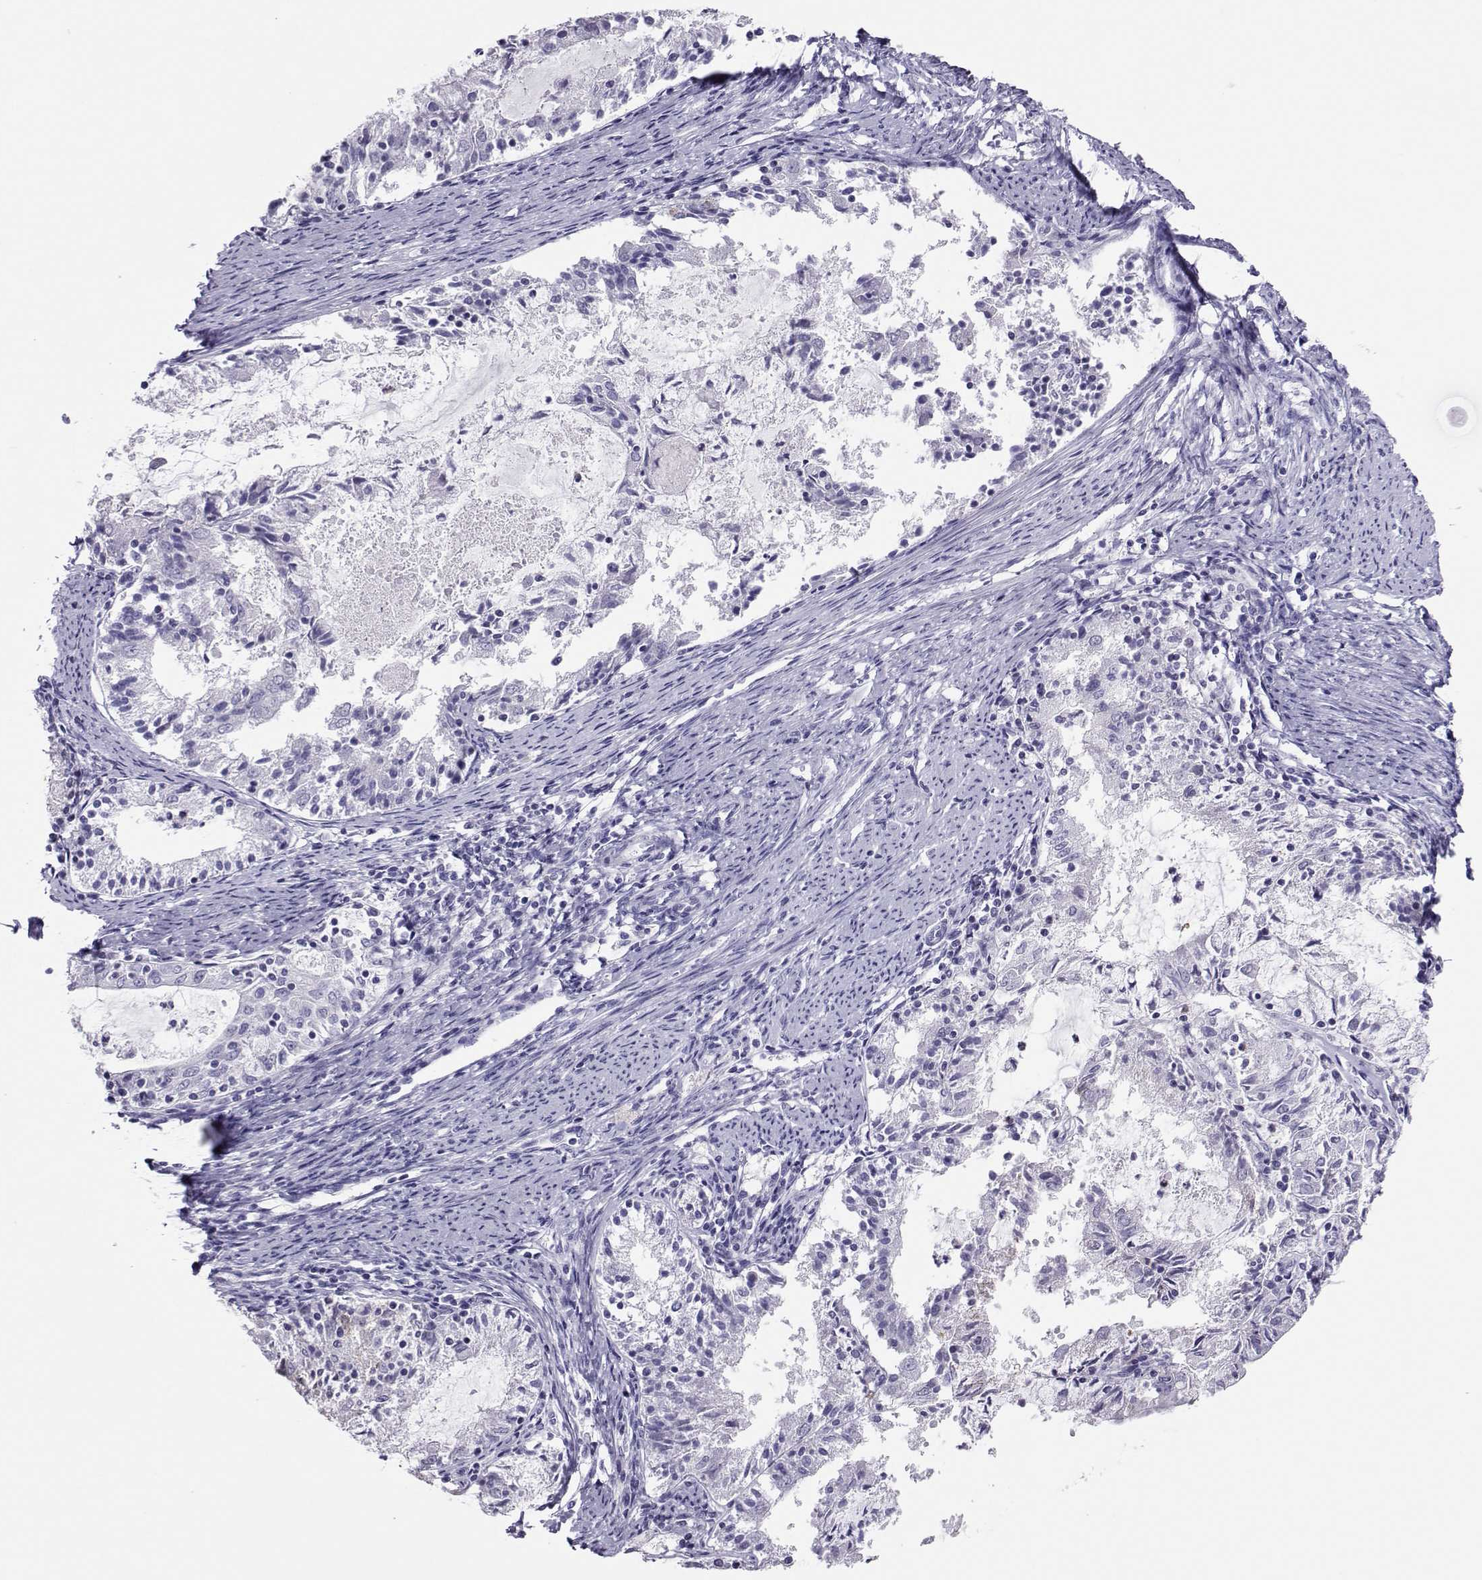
{"staining": {"intensity": "negative", "quantity": "none", "location": "none"}, "tissue": "endometrial cancer", "cell_type": "Tumor cells", "image_type": "cancer", "snomed": [{"axis": "morphology", "description": "Adenocarcinoma, NOS"}, {"axis": "topography", "description": "Endometrium"}], "caption": "Micrograph shows no significant protein staining in tumor cells of adenocarcinoma (endometrial). (Brightfield microscopy of DAB (3,3'-diaminobenzidine) immunohistochemistry (IHC) at high magnification).", "gene": "TRPM7", "patient": {"sex": "female", "age": 57}}